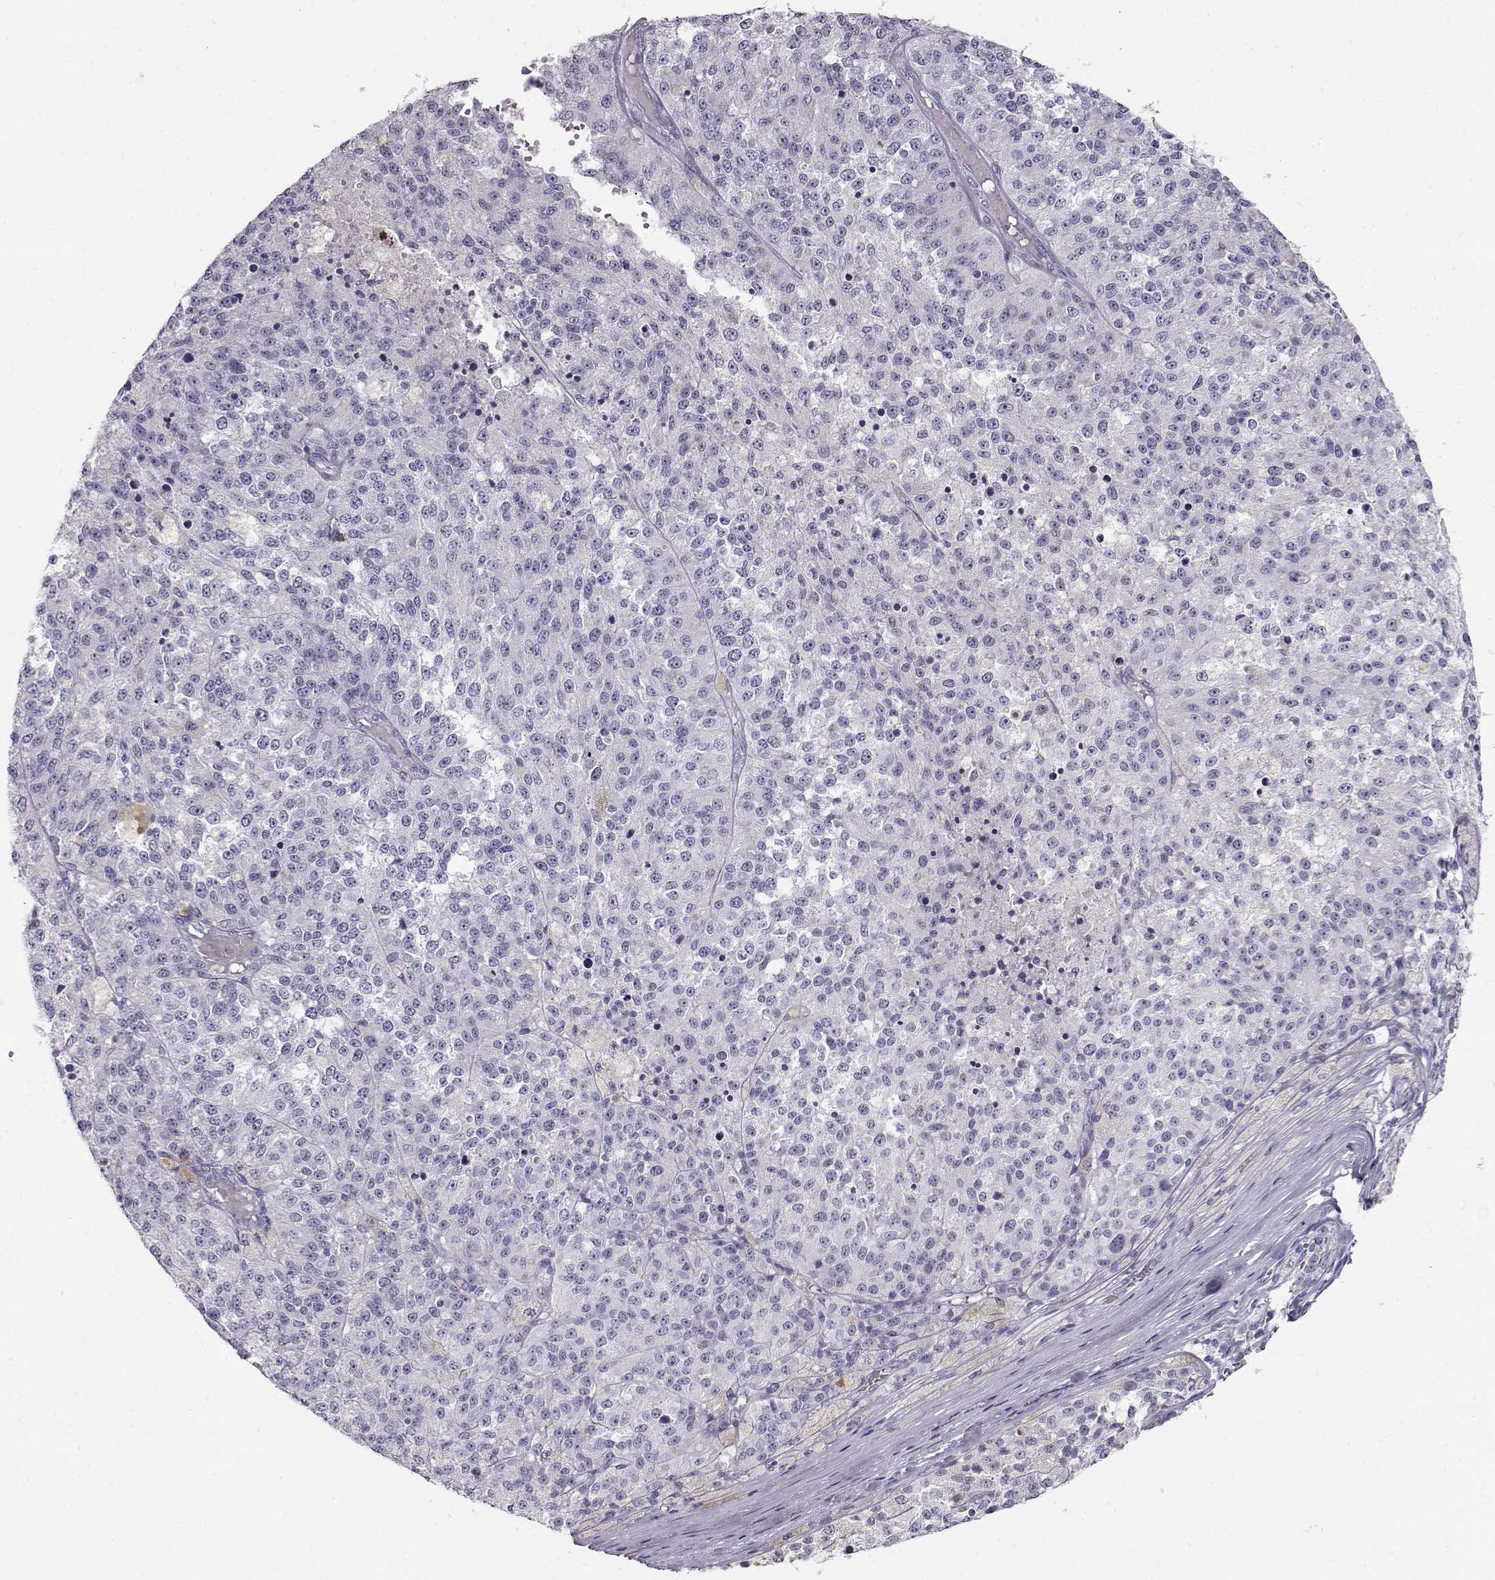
{"staining": {"intensity": "negative", "quantity": "none", "location": "none"}, "tissue": "melanoma", "cell_type": "Tumor cells", "image_type": "cancer", "snomed": [{"axis": "morphology", "description": "Malignant melanoma, Metastatic site"}, {"axis": "topography", "description": "Lymph node"}], "caption": "This is an immunohistochemistry (IHC) histopathology image of human malignant melanoma (metastatic site). There is no staining in tumor cells.", "gene": "ACTN2", "patient": {"sex": "female", "age": 64}}